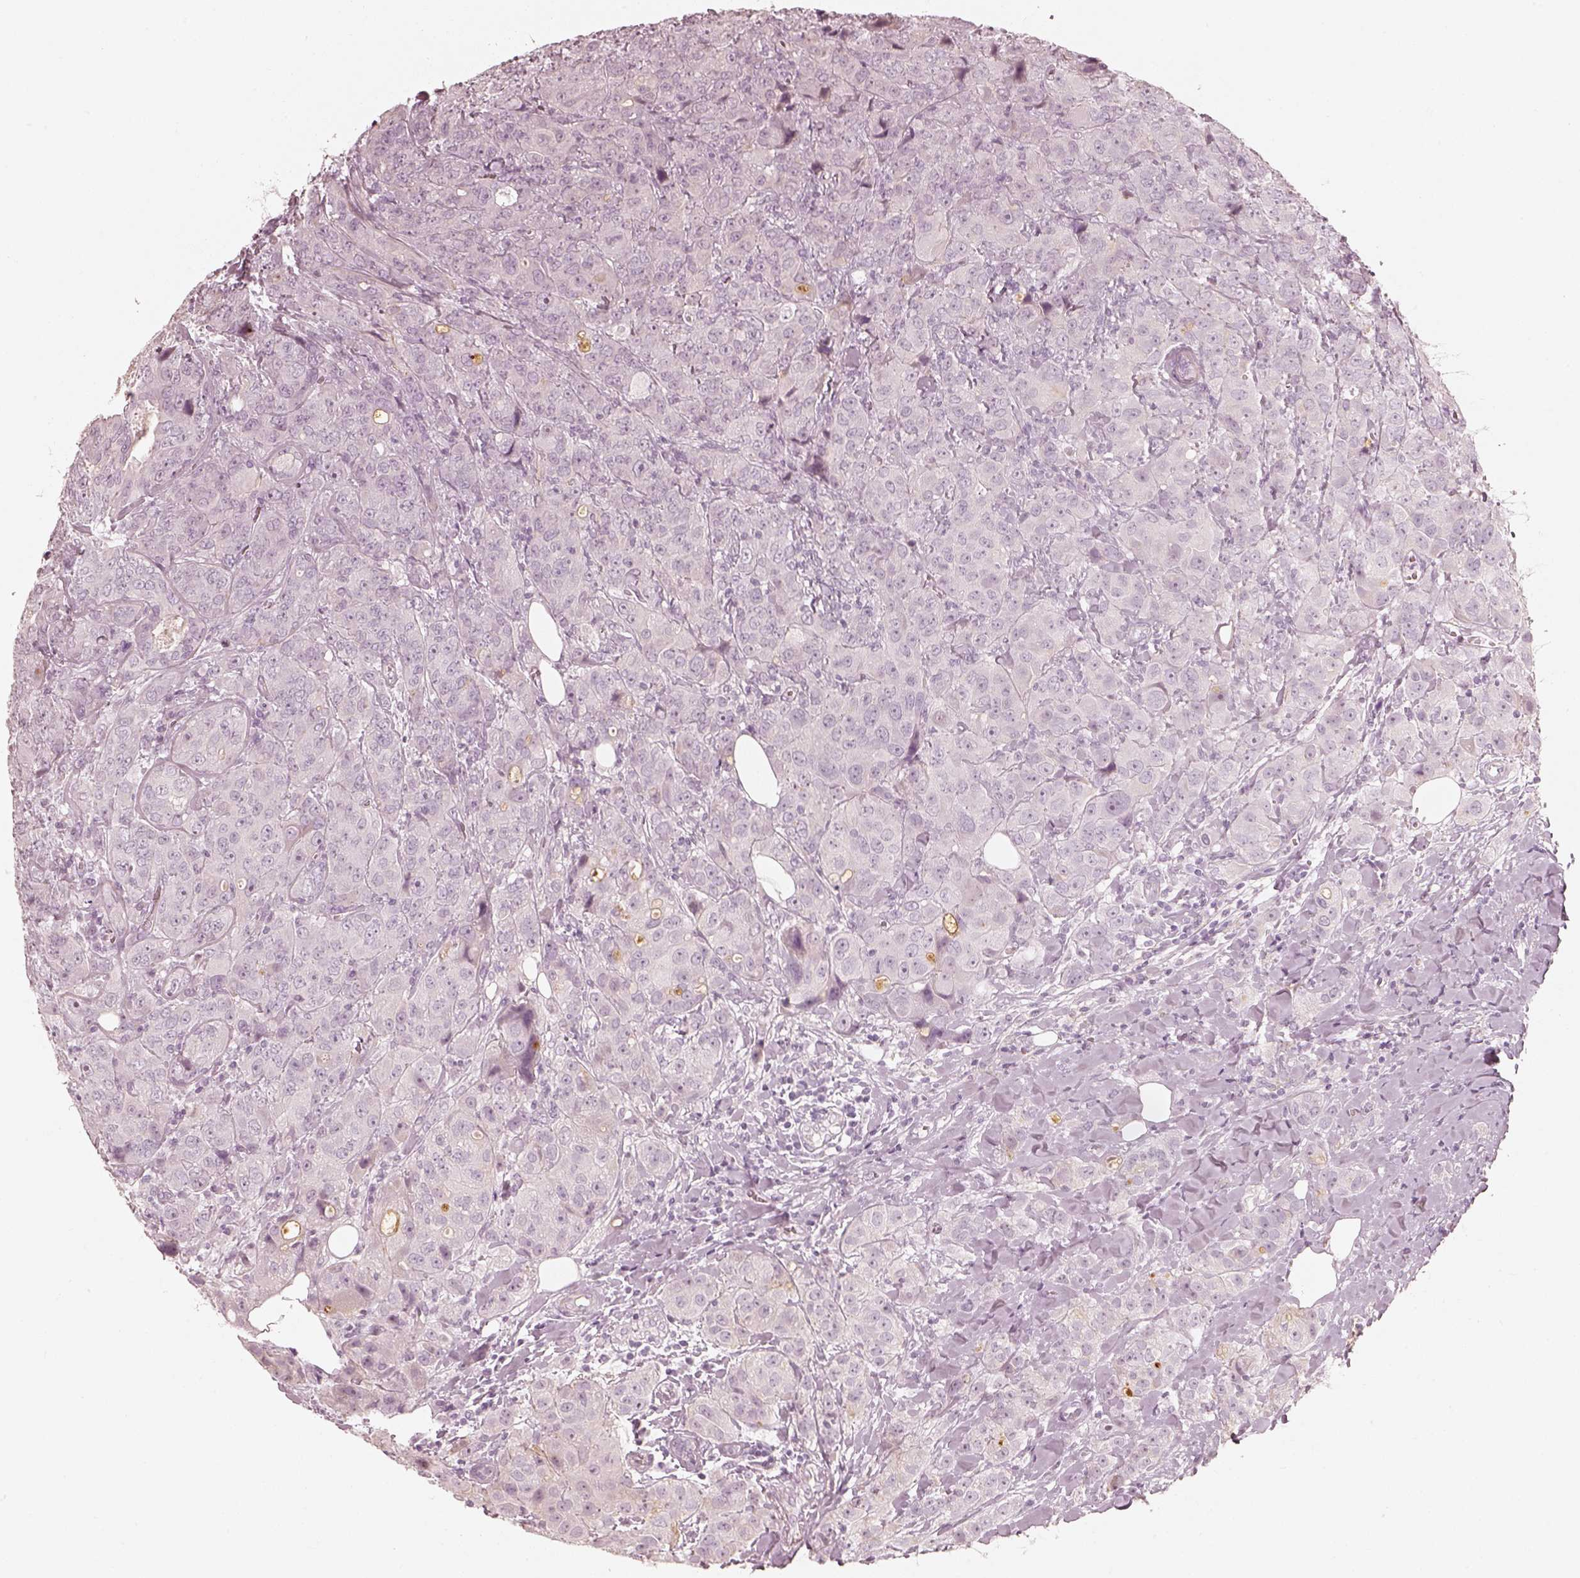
{"staining": {"intensity": "negative", "quantity": "none", "location": "none"}, "tissue": "breast cancer", "cell_type": "Tumor cells", "image_type": "cancer", "snomed": [{"axis": "morphology", "description": "Duct carcinoma"}, {"axis": "topography", "description": "Breast"}], "caption": "Breast infiltrating ductal carcinoma was stained to show a protein in brown. There is no significant expression in tumor cells.", "gene": "SPATA24", "patient": {"sex": "female", "age": 43}}